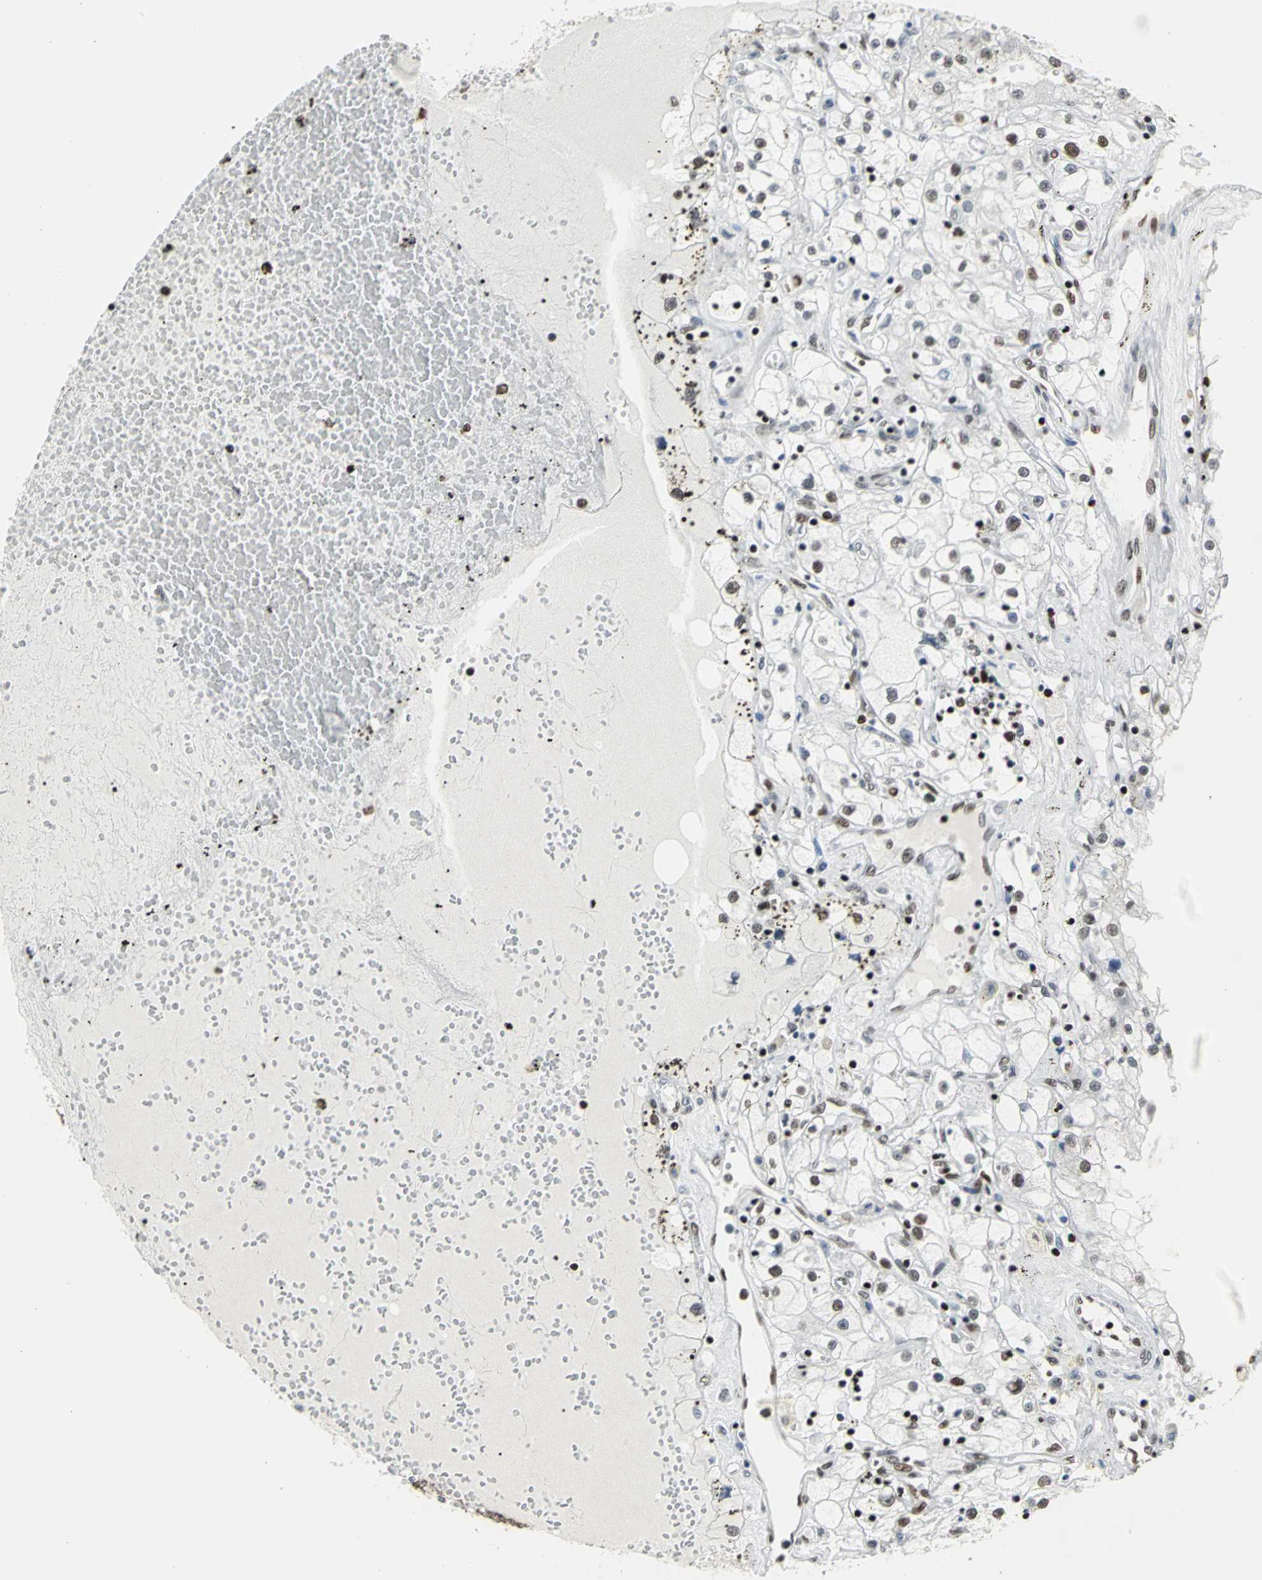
{"staining": {"intensity": "strong", "quantity": "<25%", "location": "nuclear"}, "tissue": "renal cancer", "cell_type": "Tumor cells", "image_type": "cancer", "snomed": [{"axis": "morphology", "description": "Adenocarcinoma, NOS"}, {"axis": "topography", "description": "Kidney"}], "caption": "Renal adenocarcinoma was stained to show a protein in brown. There is medium levels of strong nuclear staining in approximately <25% of tumor cells.", "gene": "HNRNPD", "patient": {"sex": "male", "age": 56}}